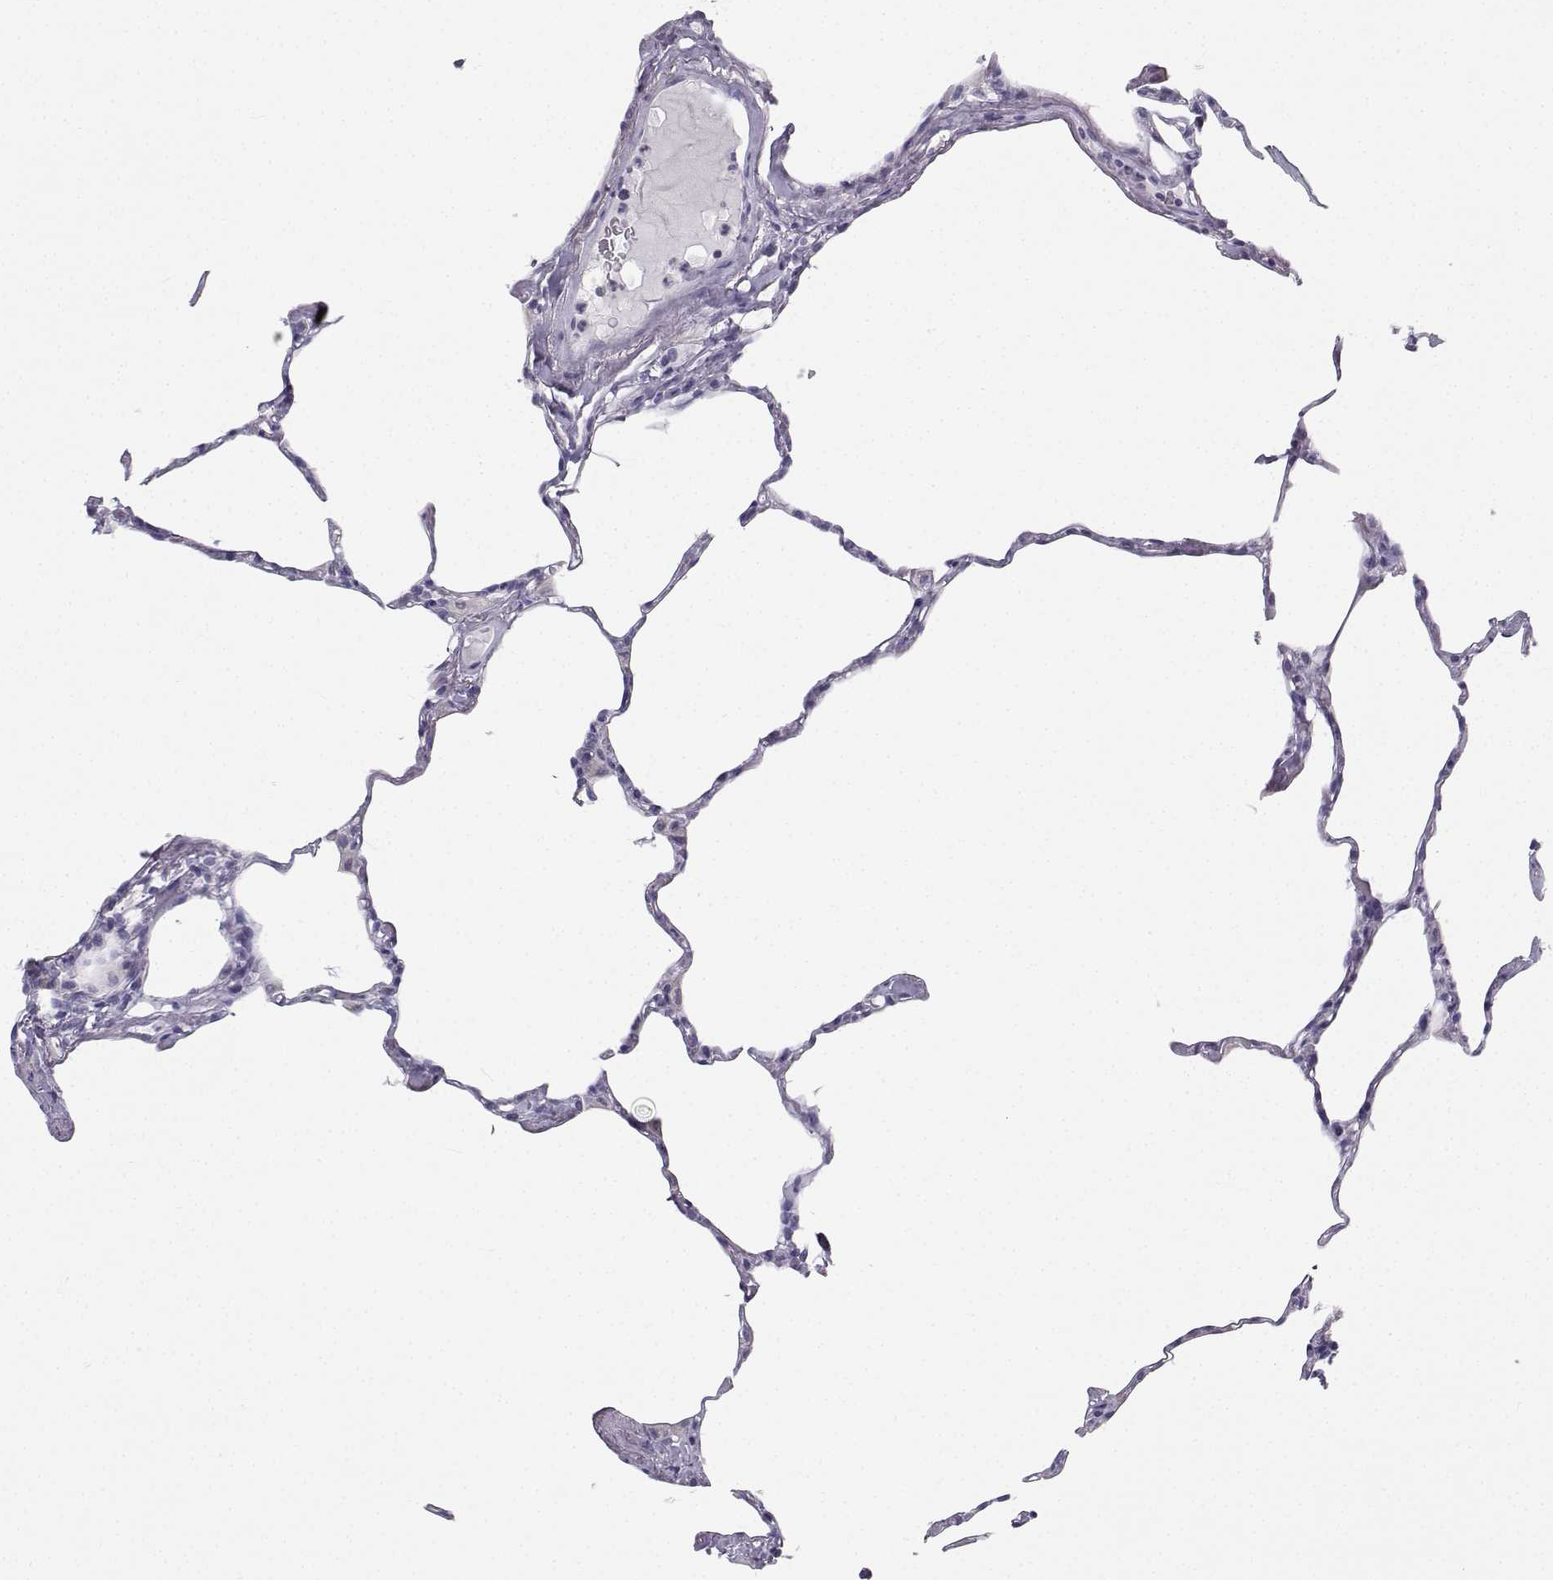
{"staining": {"intensity": "negative", "quantity": "none", "location": "none"}, "tissue": "lung", "cell_type": "Alveolar cells", "image_type": "normal", "snomed": [{"axis": "morphology", "description": "Normal tissue, NOS"}, {"axis": "topography", "description": "Lung"}], "caption": "Alveolar cells show no significant protein staining in benign lung.", "gene": "SYCE1", "patient": {"sex": "male", "age": 65}}